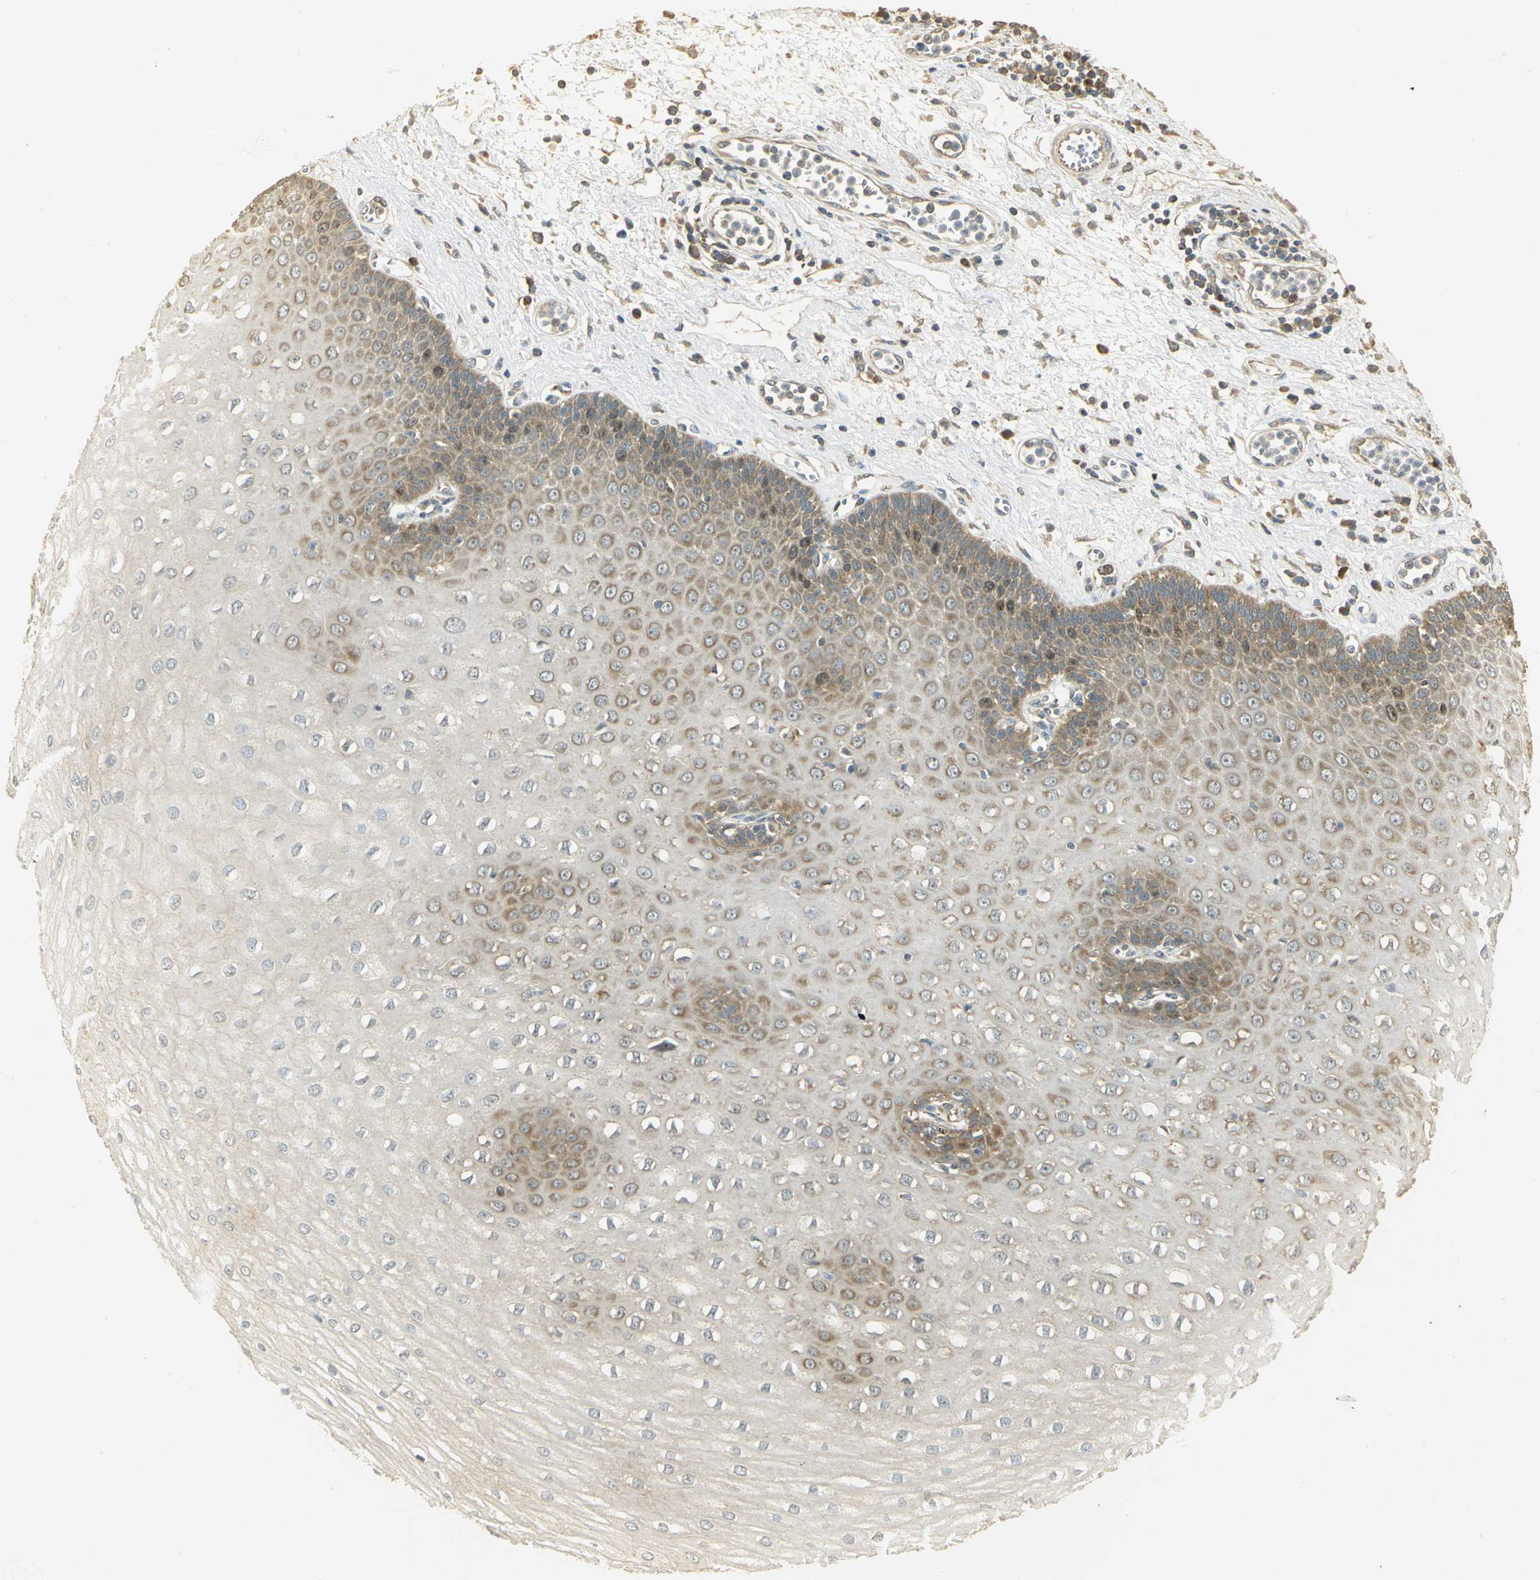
{"staining": {"intensity": "moderate", "quantity": "25%-75%", "location": "cytoplasmic/membranous"}, "tissue": "esophagus", "cell_type": "Squamous epithelial cells", "image_type": "normal", "snomed": [{"axis": "morphology", "description": "Normal tissue, NOS"}, {"axis": "morphology", "description": "Squamous cell carcinoma, NOS"}, {"axis": "topography", "description": "Esophagus"}], "caption": "High-power microscopy captured an immunohistochemistry (IHC) photomicrograph of benign esophagus, revealing moderate cytoplasmic/membranous positivity in about 25%-75% of squamous epithelial cells.", "gene": "RARS1", "patient": {"sex": "male", "age": 65}}